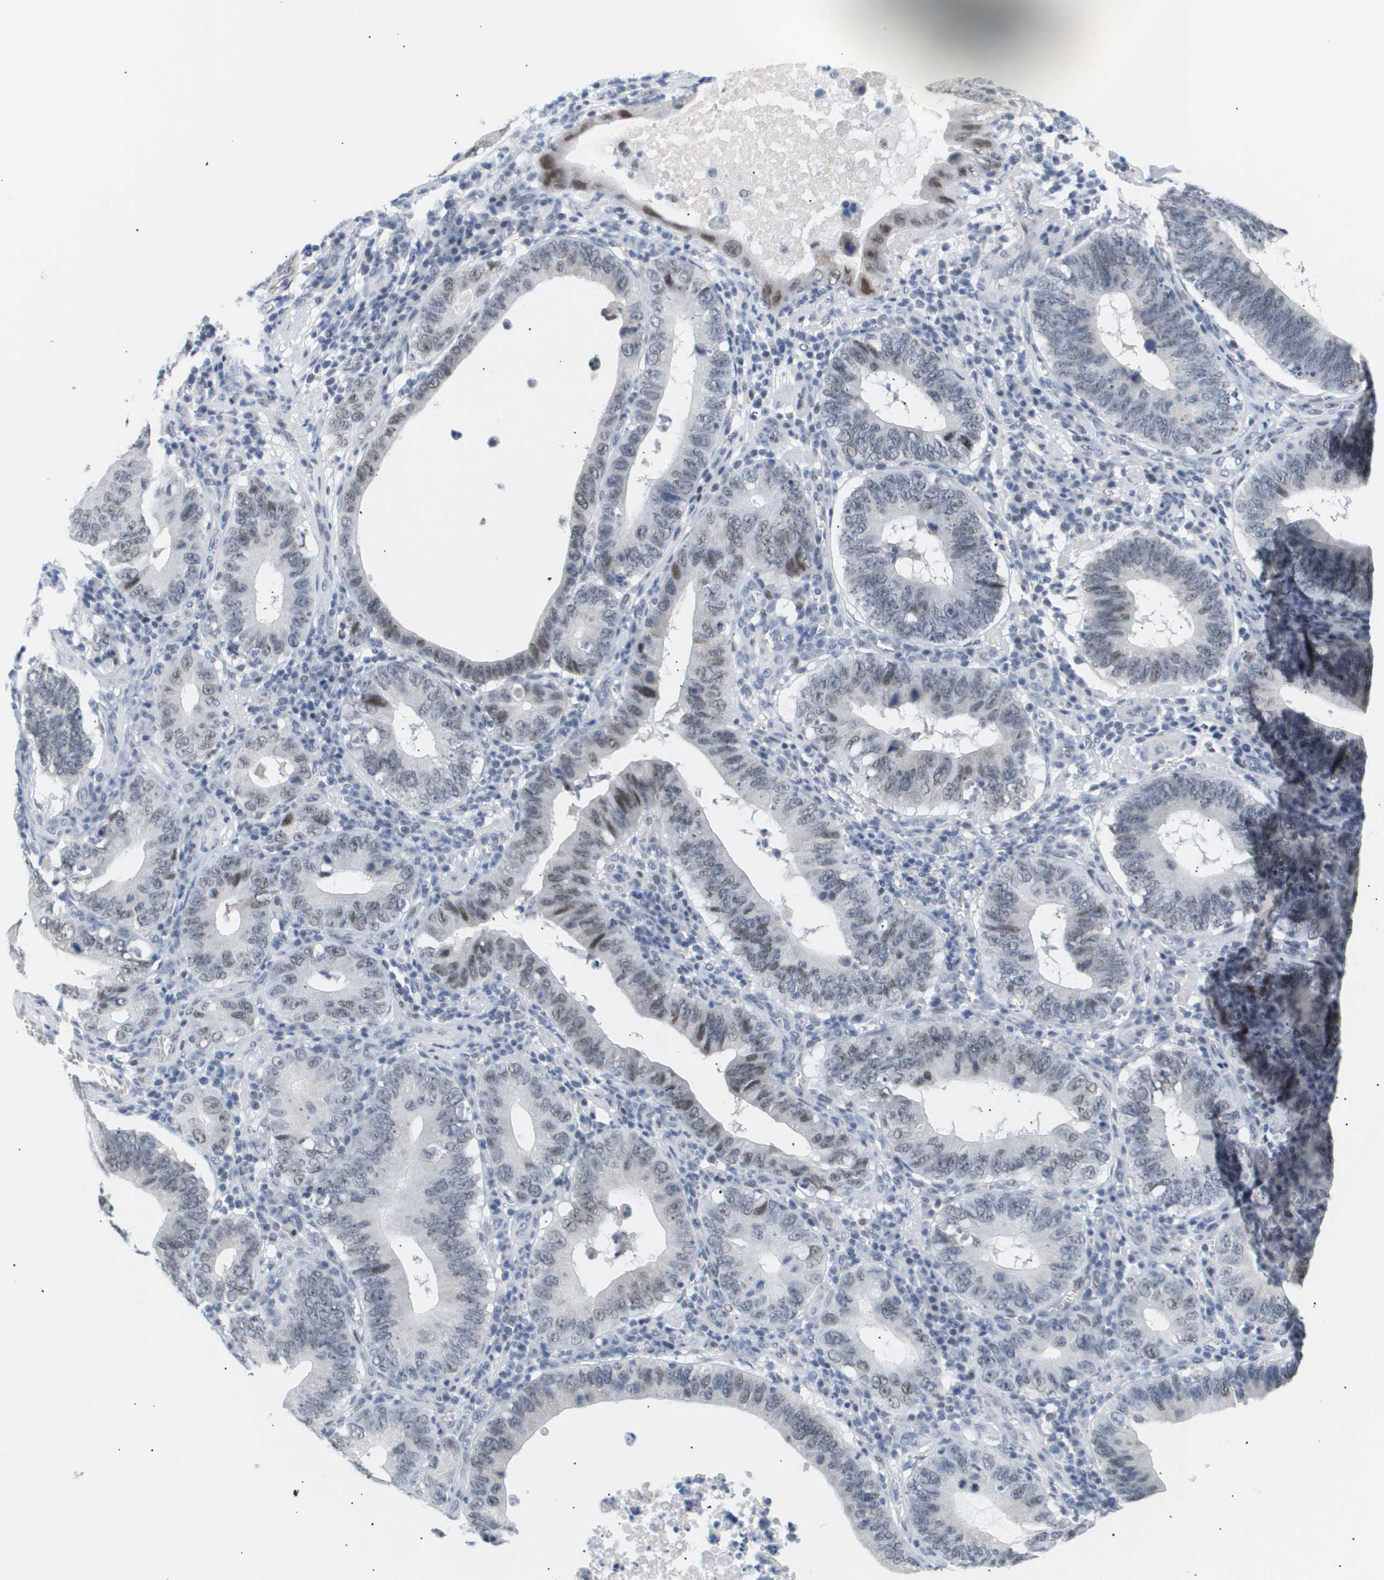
{"staining": {"intensity": "moderate", "quantity": "<25%", "location": "nuclear"}, "tissue": "stomach cancer", "cell_type": "Tumor cells", "image_type": "cancer", "snomed": [{"axis": "morphology", "description": "Adenocarcinoma, NOS"}, {"axis": "topography", "description": "Stomach"}, {"axis": "topography", "description": "Gastric cardia"}], "caption": "An immunohistochemistry (IHC) image of tumor tissue is shown. Protein staining in brown labels moderate nuclear positivity in stomach adenocarcinoma within tumor cells. Nuclei are stained in blue.", "gene": "PPARD", "patient": {"sex": "male", "age": 59}}